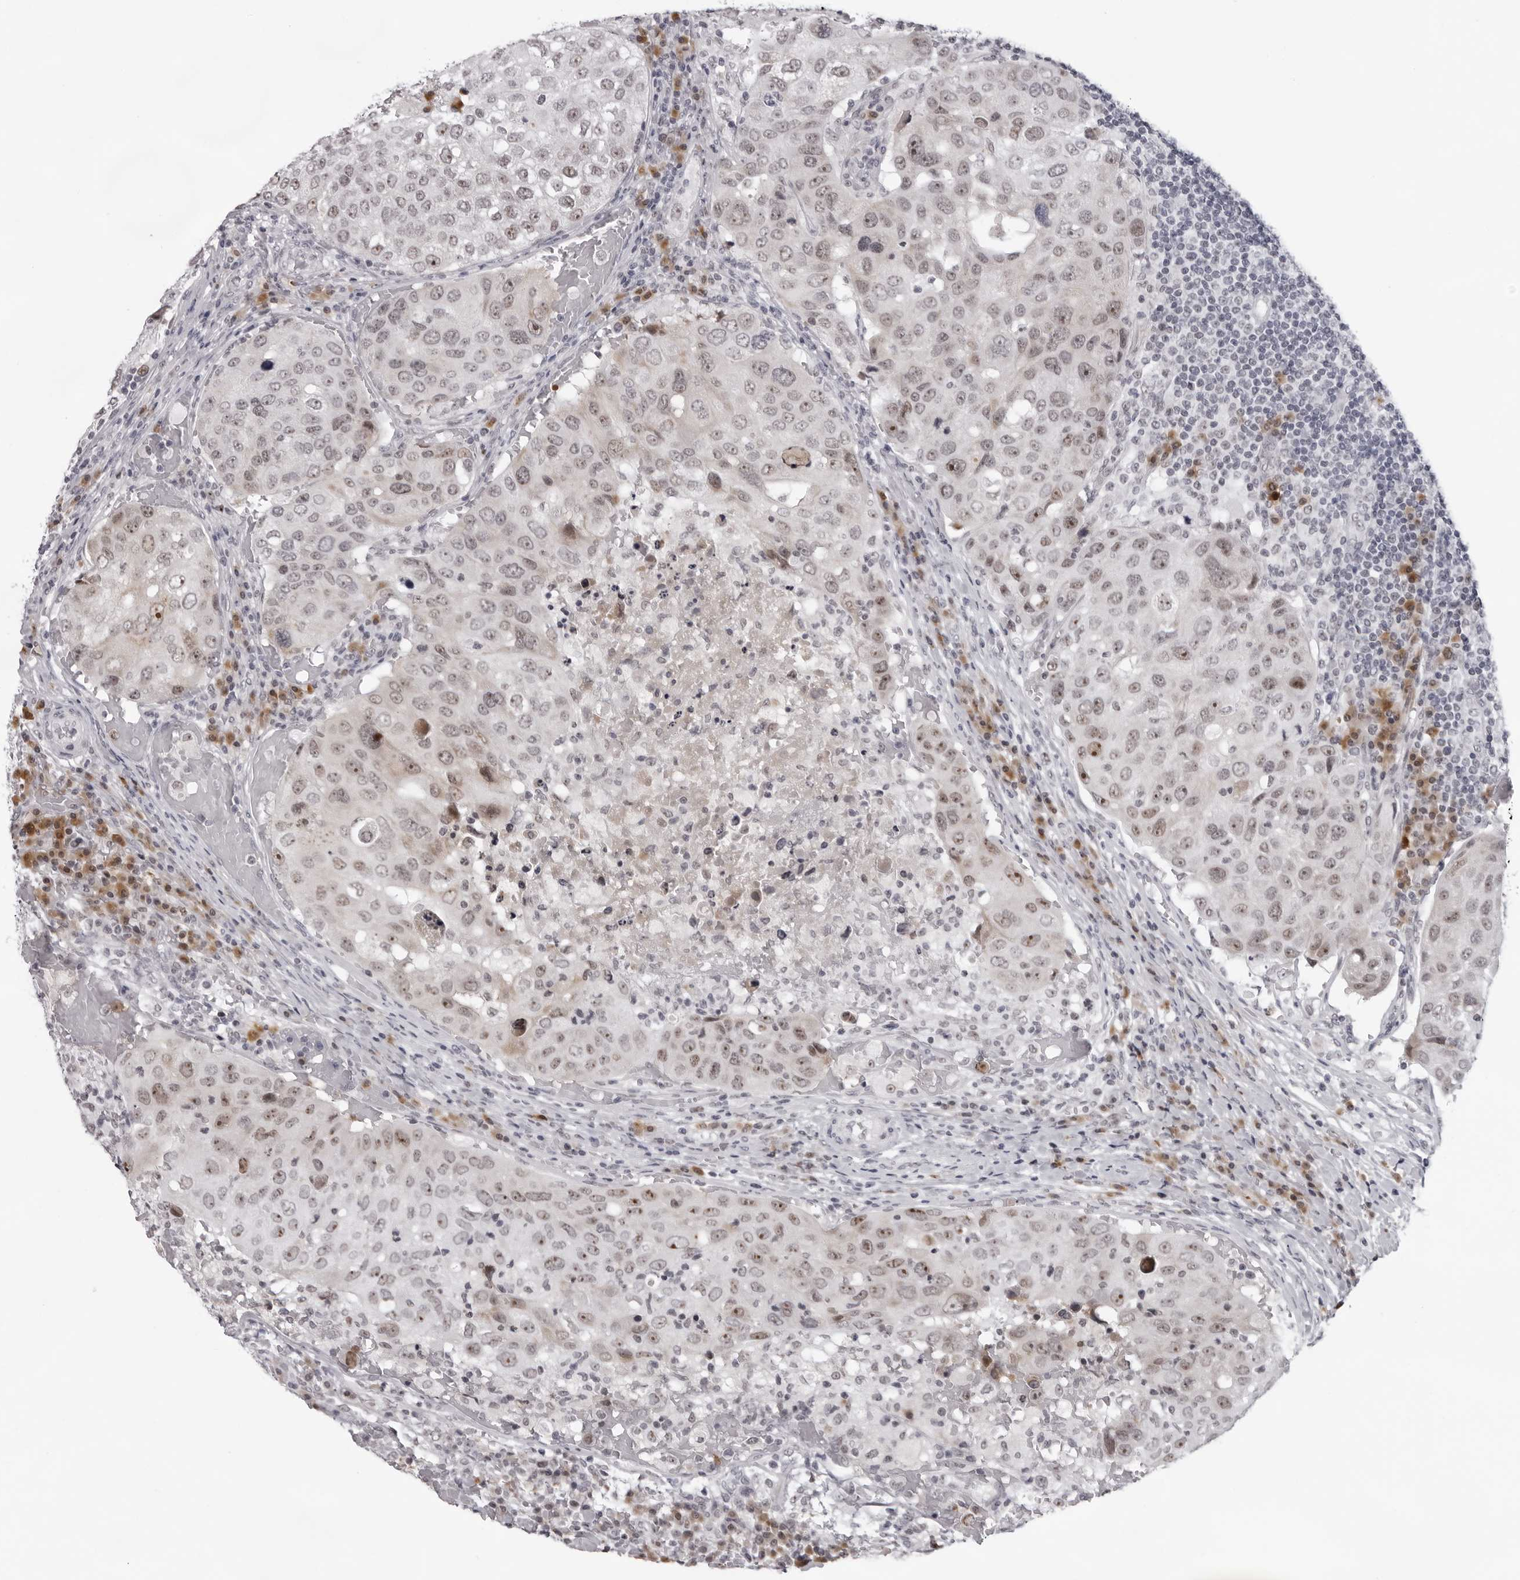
{"staining": {"intensity": "moderate", "quantity": "25%-75%", "location": "nuclear"}, "tissue": "urothelial cancer", "cell_type": "Tumor cells", "image_type": "cancer", "snomed": [{"axis": "morphology", "description": "Urothelial carcinoma, High grade"}, {"axis": "topography", "description": "Lymph node"}, {"axis": "topography", "description": "Urinary bladder"}], "caption": "Moderate nuclear positivity for a protein is identified in about 25%-75% of tumor cells of urothelial carcinoma (high-grade) using immunohistochemistry.", "gene": "EXOSC10", "patient": {"sex": "male", "age": 51}}